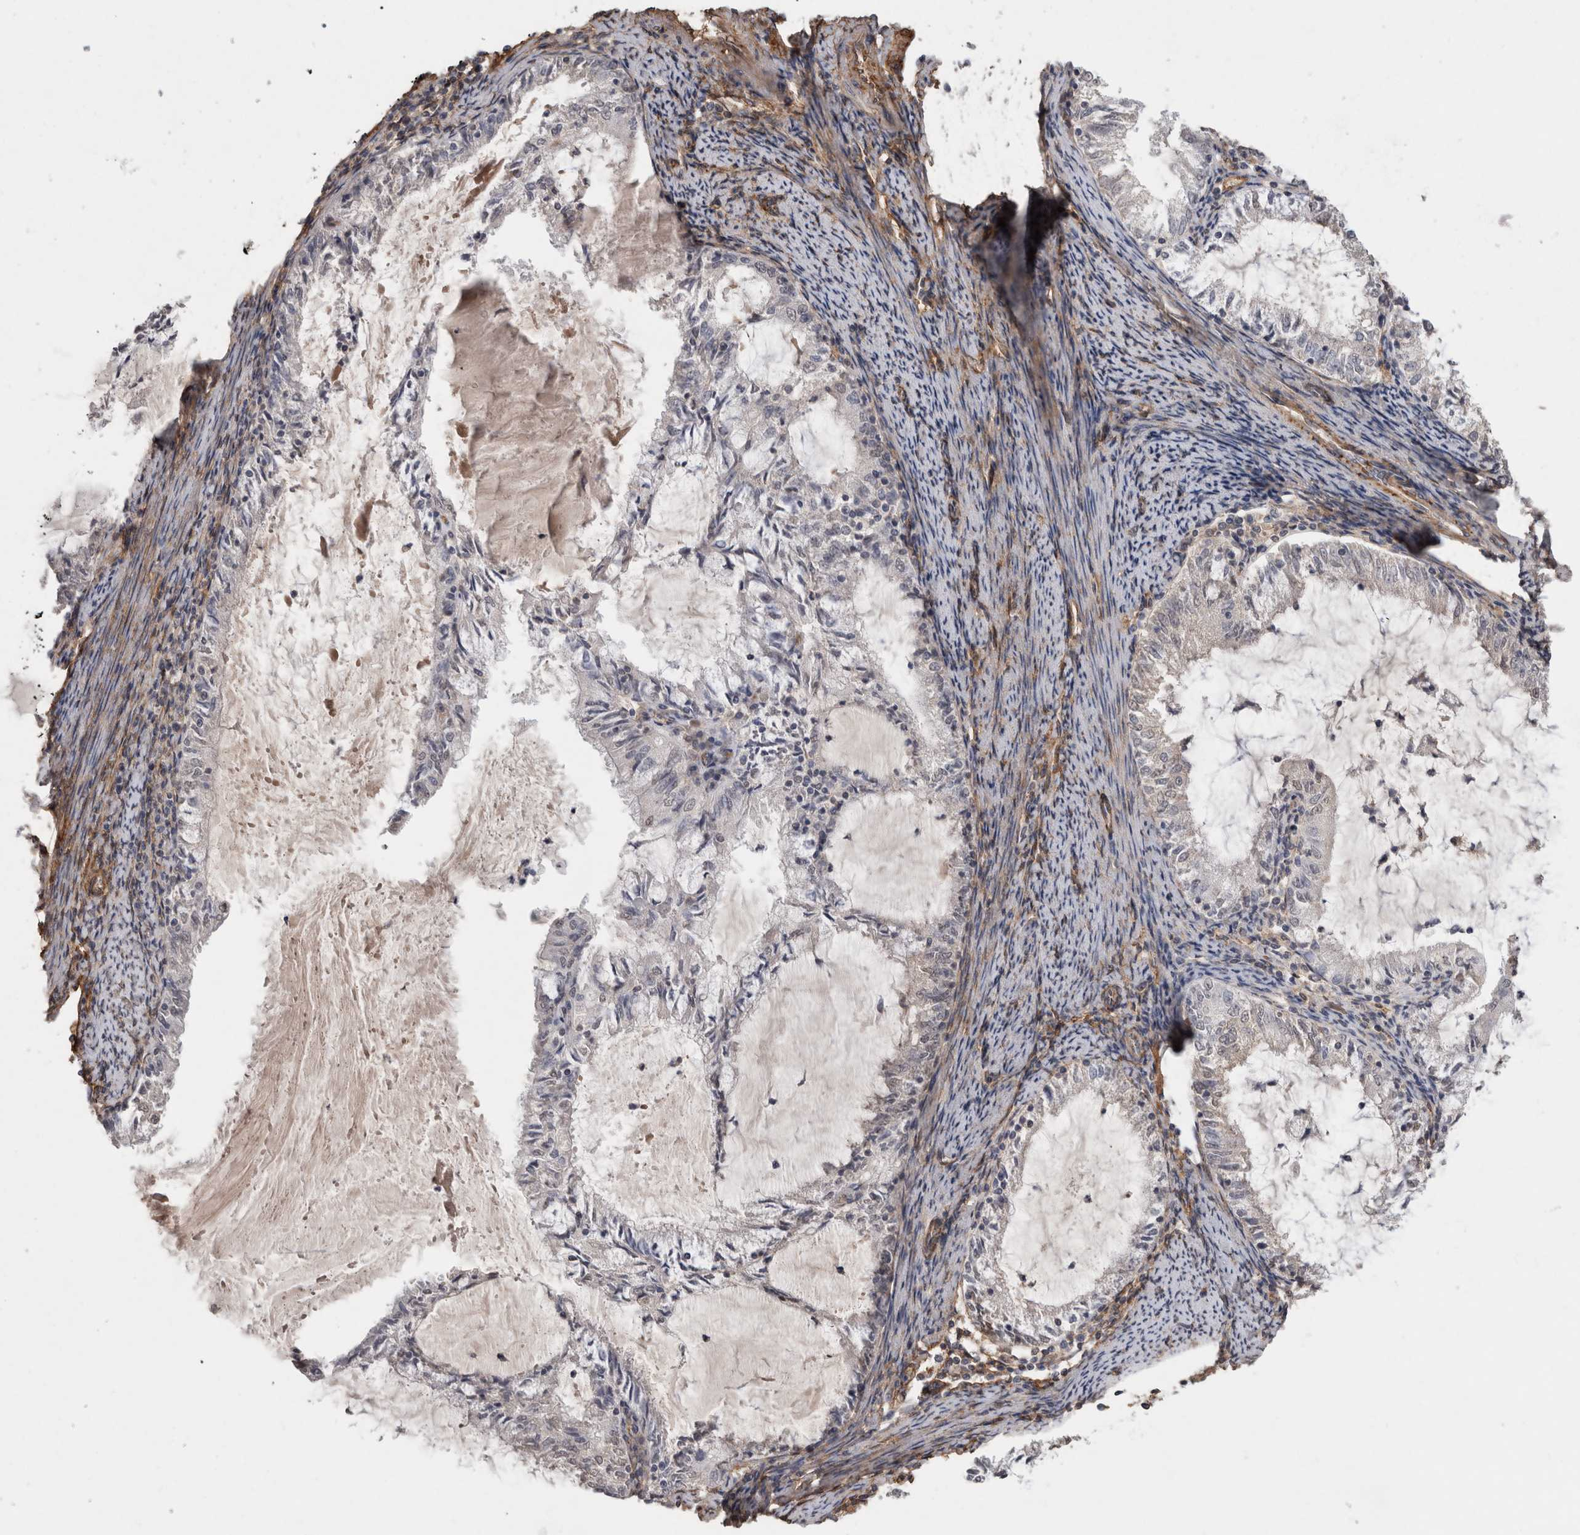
{"staining": {"intensity": "negative", "quantity": "none", "location": "none"}, "tissue": "endometrial cancer", "cell_type": "Tumor cells", "image_type": "cancer", "snomed": [{"axis": "morphology", "description": "Adenocarcinoma, NOS"}, {"axis": "topography", "description": "Endometrium"}], "caption": "Tumor cells are negative for brown protein staining in endometrial cancer.", "gene": "RECK", "patient": {"sex": "female", "age": 57}}